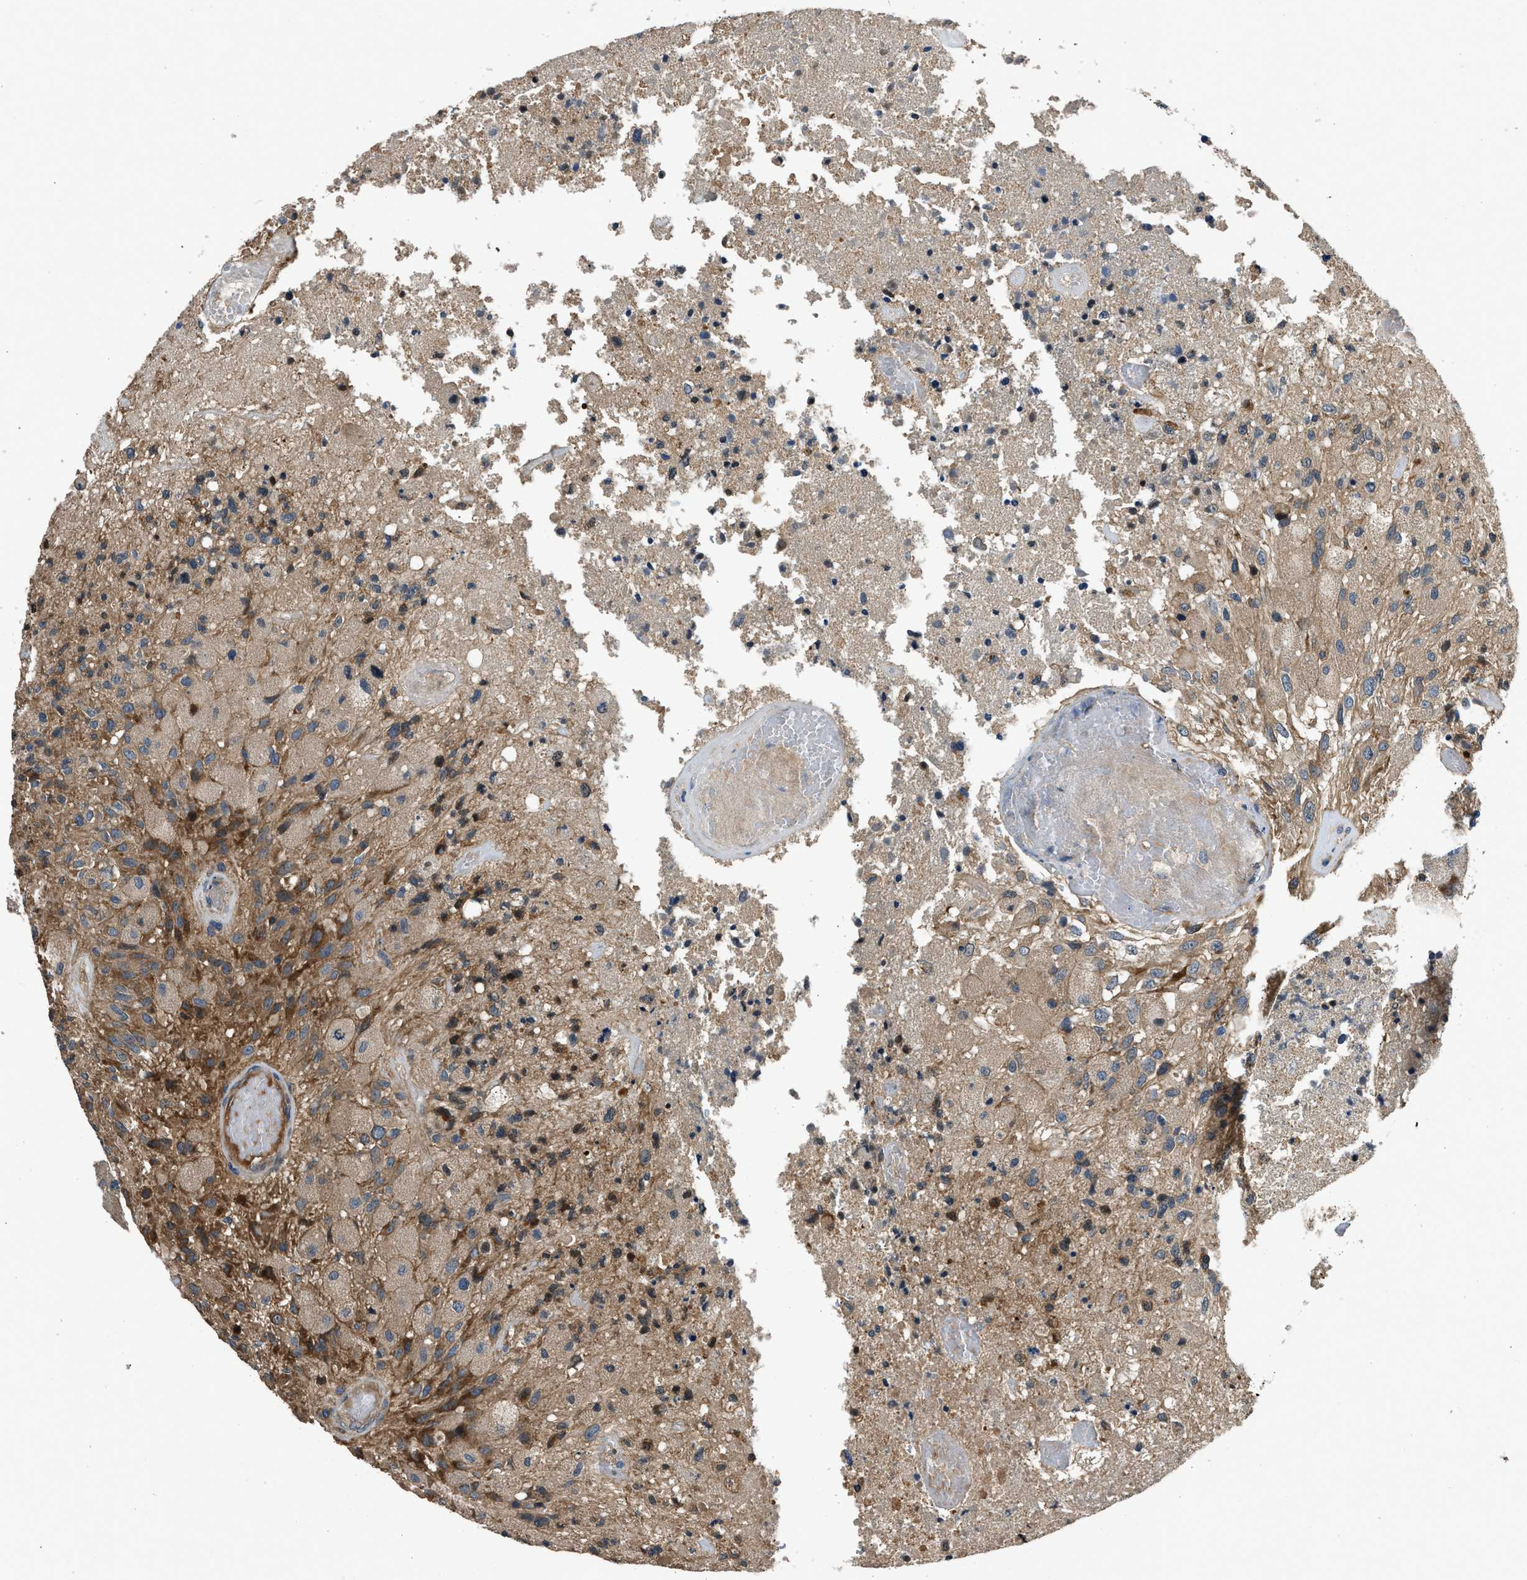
{"staining": {"intensity": "weak", "quantity": ">75%", "location": "cytoplasmic/membranous"}, "tissue": "glioma", "cell_type": "Tumor cells", "image_type": "cancer", "snomed": [{"axis": "morphology", "description": "Normal tissue, NOS"}, {"axis": "morphology", "description": "Glioma, malignant, High grade"}, {"axis": "topography", "description": "Cerebral cortex"}], "caption": "Glioma was stained to show a protein in brown. There is low levels of weak cytoplasmic/membranous expression in about >75% of tumor cells.", "gene": "IL3RA", "patient": {"sex": "male", "age": 77}}